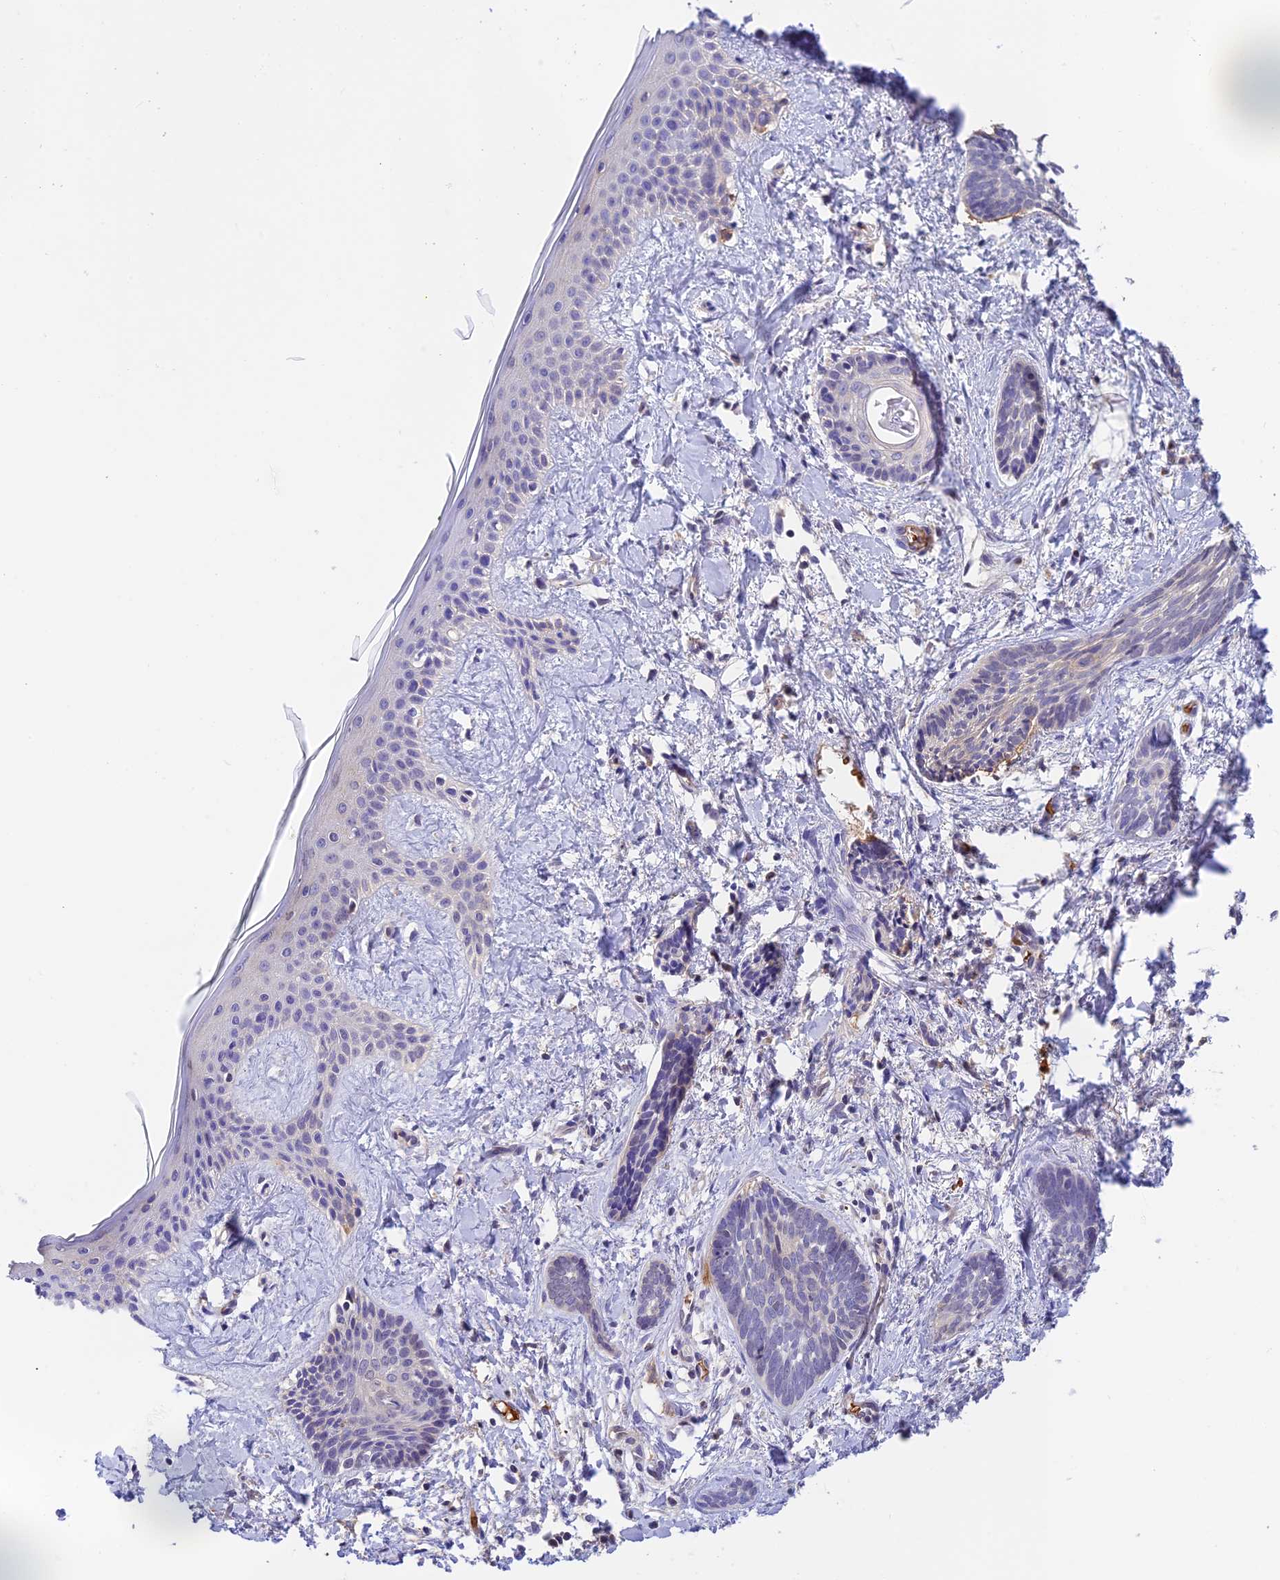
{"staining": {"intensity": "negative", "quantity": "none", "location": "none"}, "tissue": "skin cancer", "cell_type": "Tumor cells", "image_type": "cancer", "snomed": [{"axis": "morphology", "description": "Basal cell carcinoma"}, {"axis": "topography", "description": "Skin"}], "caption": "IHC of human skin cancer (basal cell carcinoma) demonstrates no staining in tumor cells.", "gene": "HDHD2", "patient": {"sex": "female", "age": 81}}